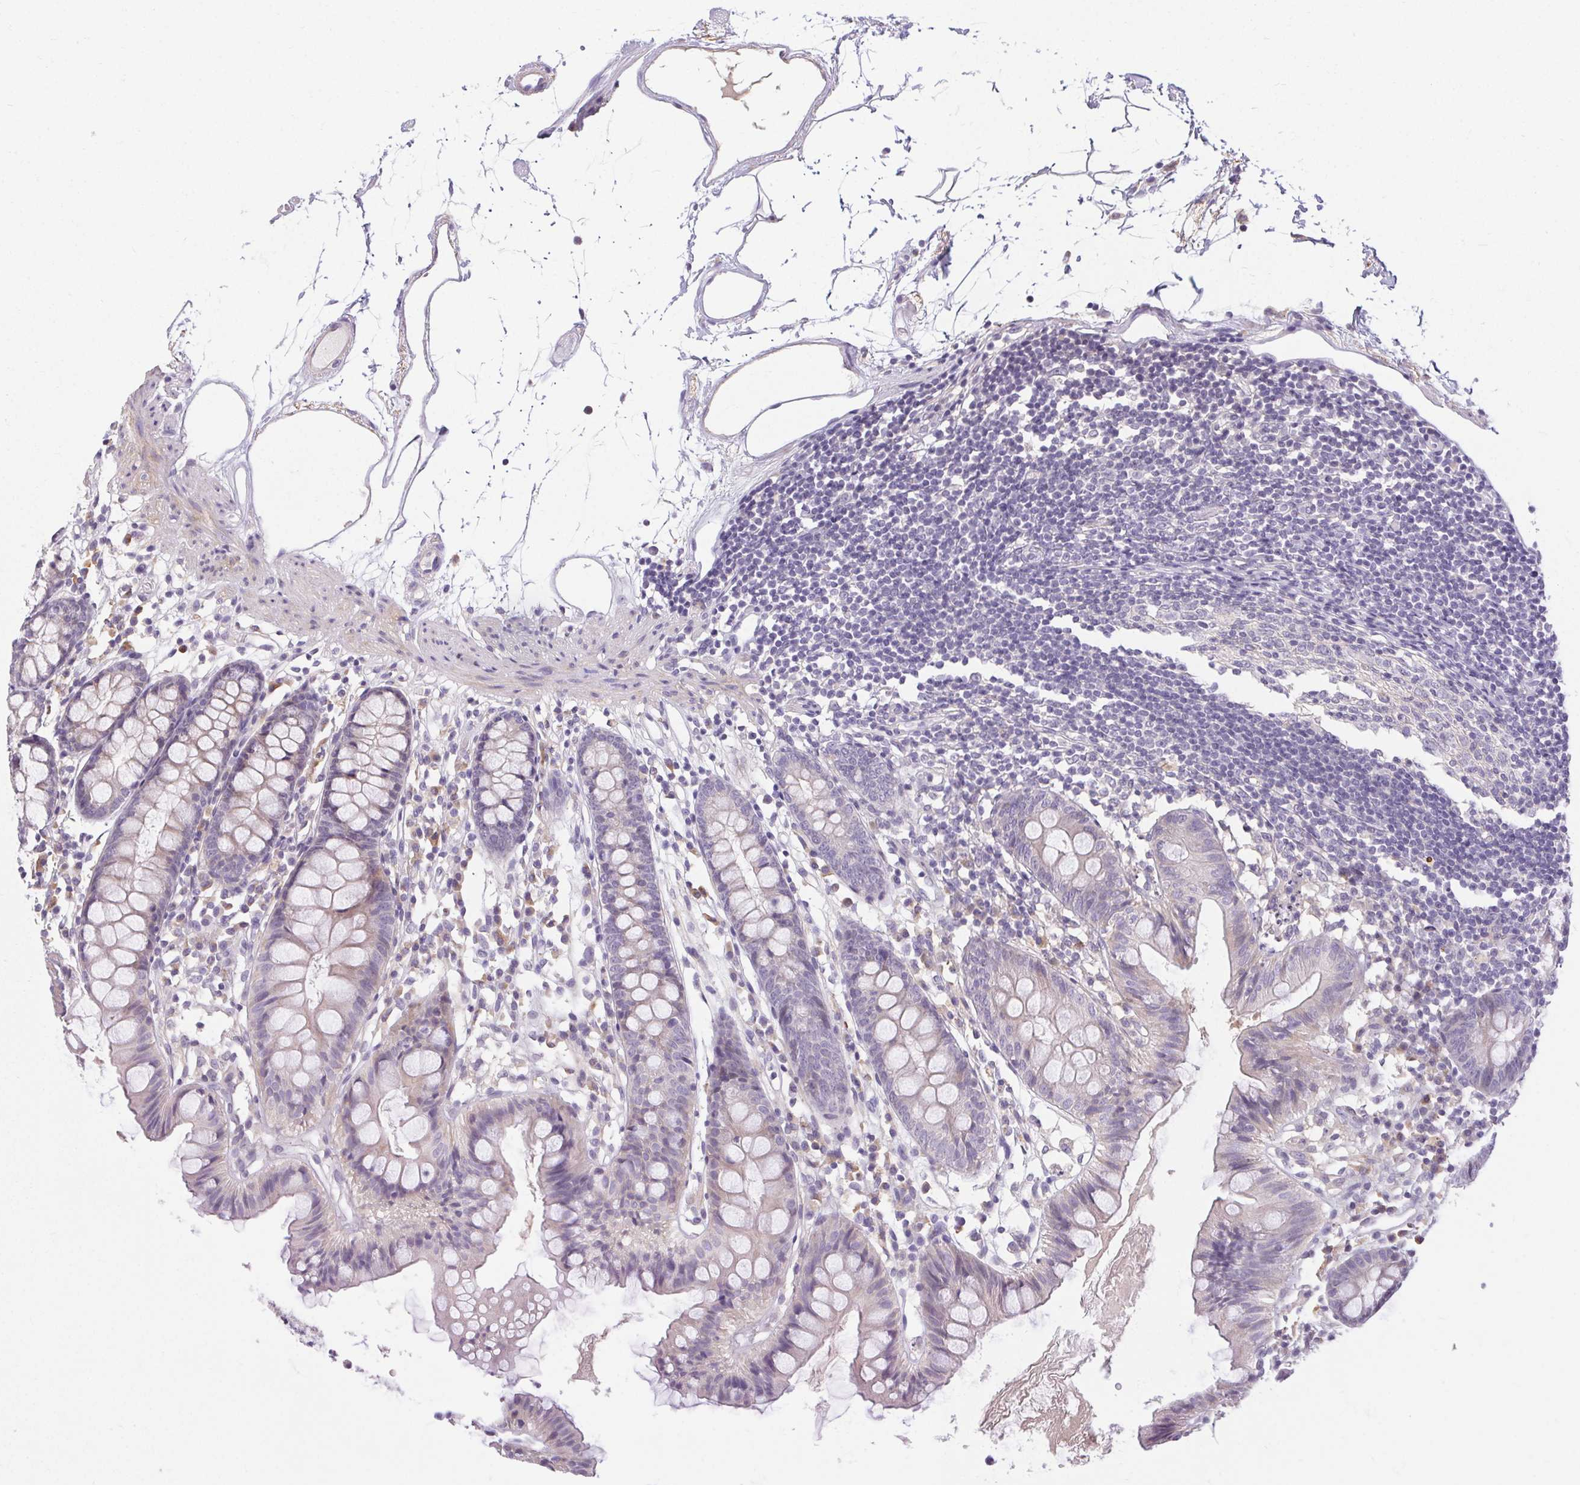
{"staining": {"intensity": "weak", "quantity": "<25%", "location": "cytoplasmic/membranous"}, "tissue": "colon", "cell_type": "Endothelial cells", "image_type": "normal", "snomed": [{"axis": "morphology", "description": "Normal tissue, NOS"}, {"axis": "topography", "description": "Colon"}], "caption": "IHC photomicrograph of unremarkable human colon stained for a protein (brown), which shows no expression in endothelial cells.", "gene": "TMEM52B", "patient": {"sex": "female", "age": 84}}